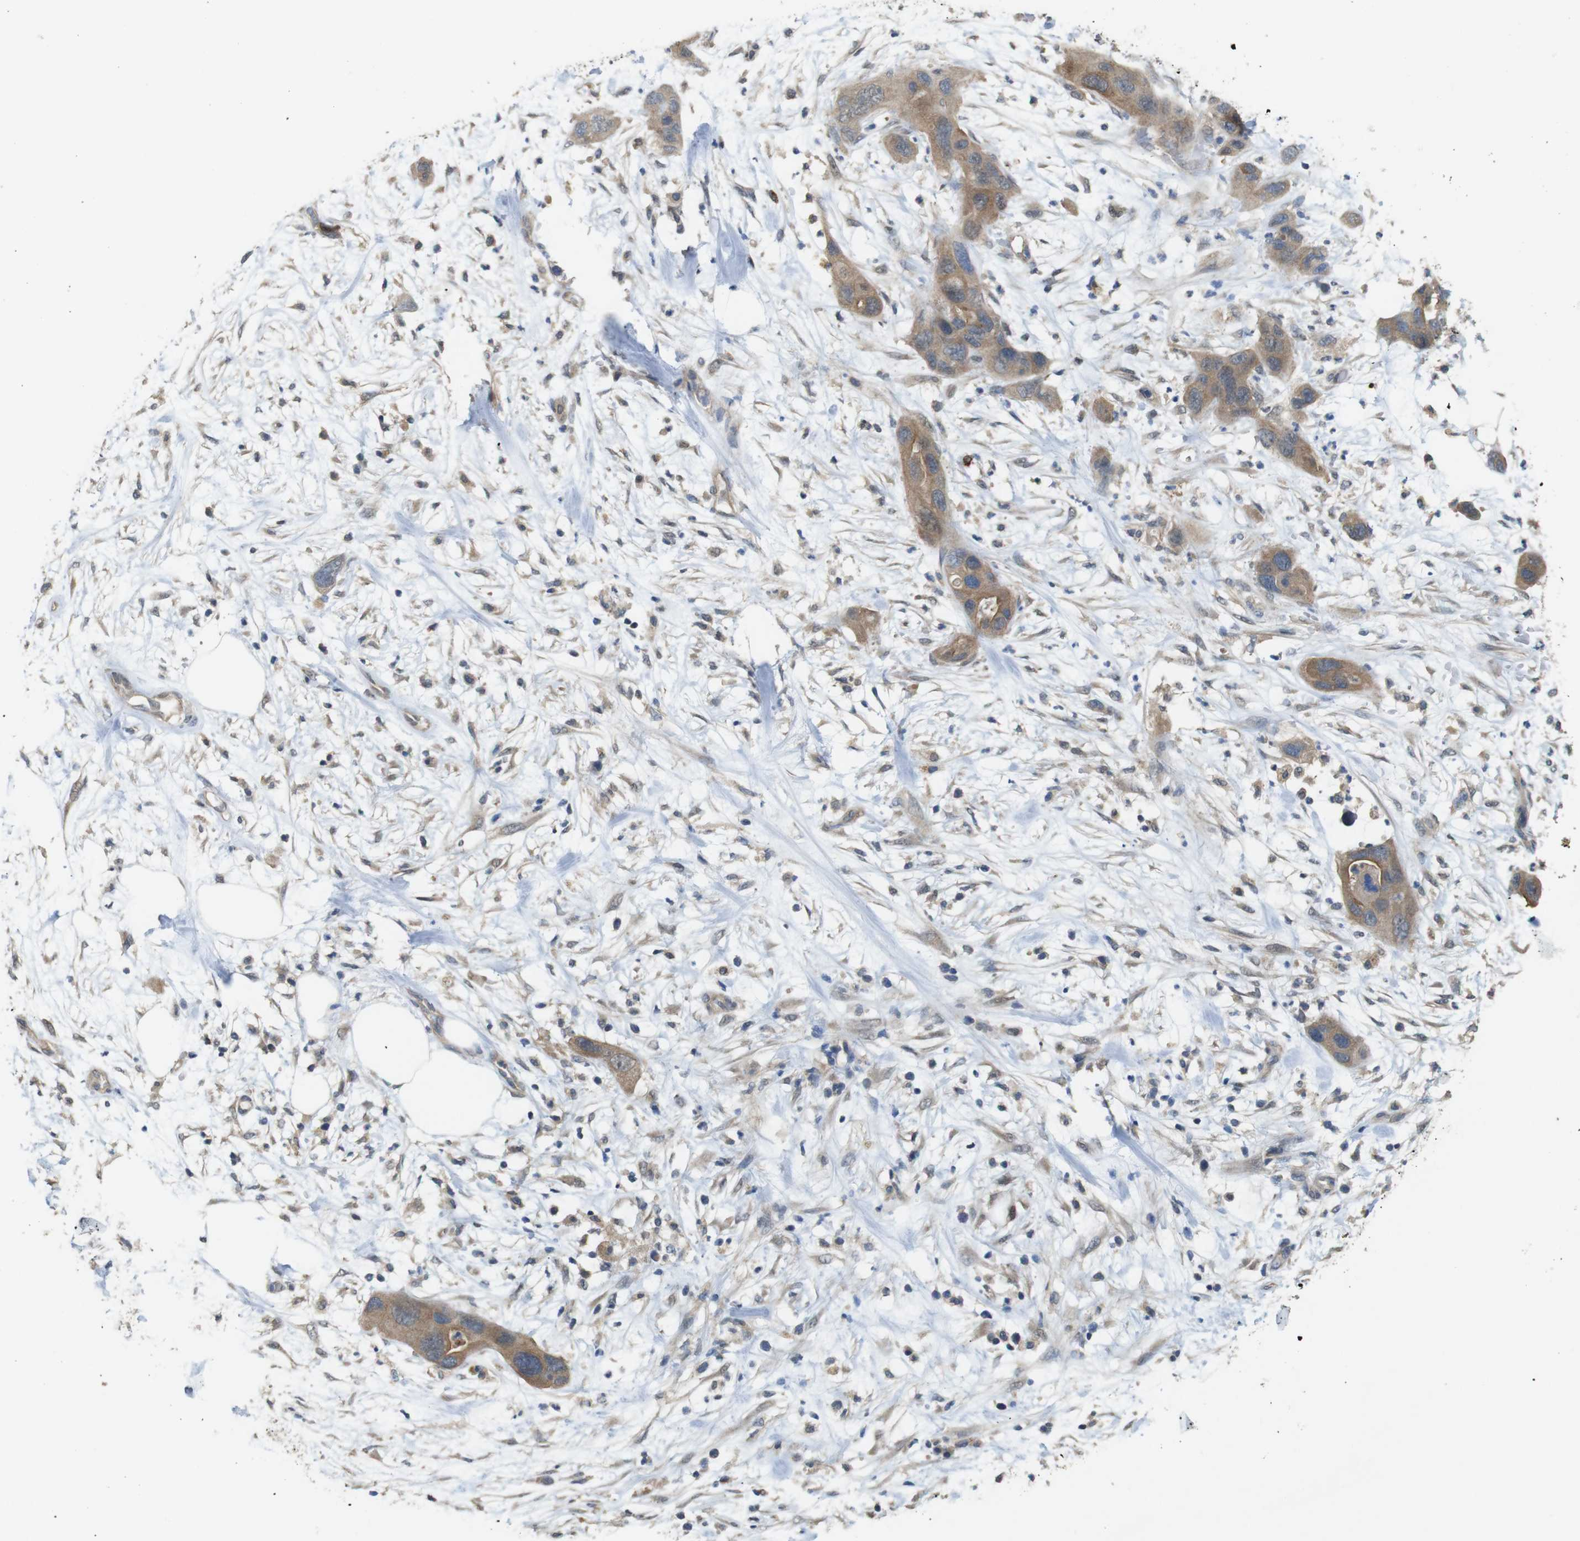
{"staining": {"intensity": "moderate", "quantity": ">75%", "location": "cytoplasmic/membranous"}, "tissue": "pancreatic cancer", "cell_type": "Tumor cells", "image_type": "cancer", "snomed": [{"axis": "morphology", "description": "Adenocarcinoma, NOS"}, {"axis": "topography", "description": "Pancreas"}], "caption": "Adenocarcinoma (pancreatic) tissue displays moderate cytoplasmic/membranous staining in about >75% of tumor cells, visualized by immunohistochemistry.", "gene": "CDC34", "patient": {"sex": "female", "age": 71}}